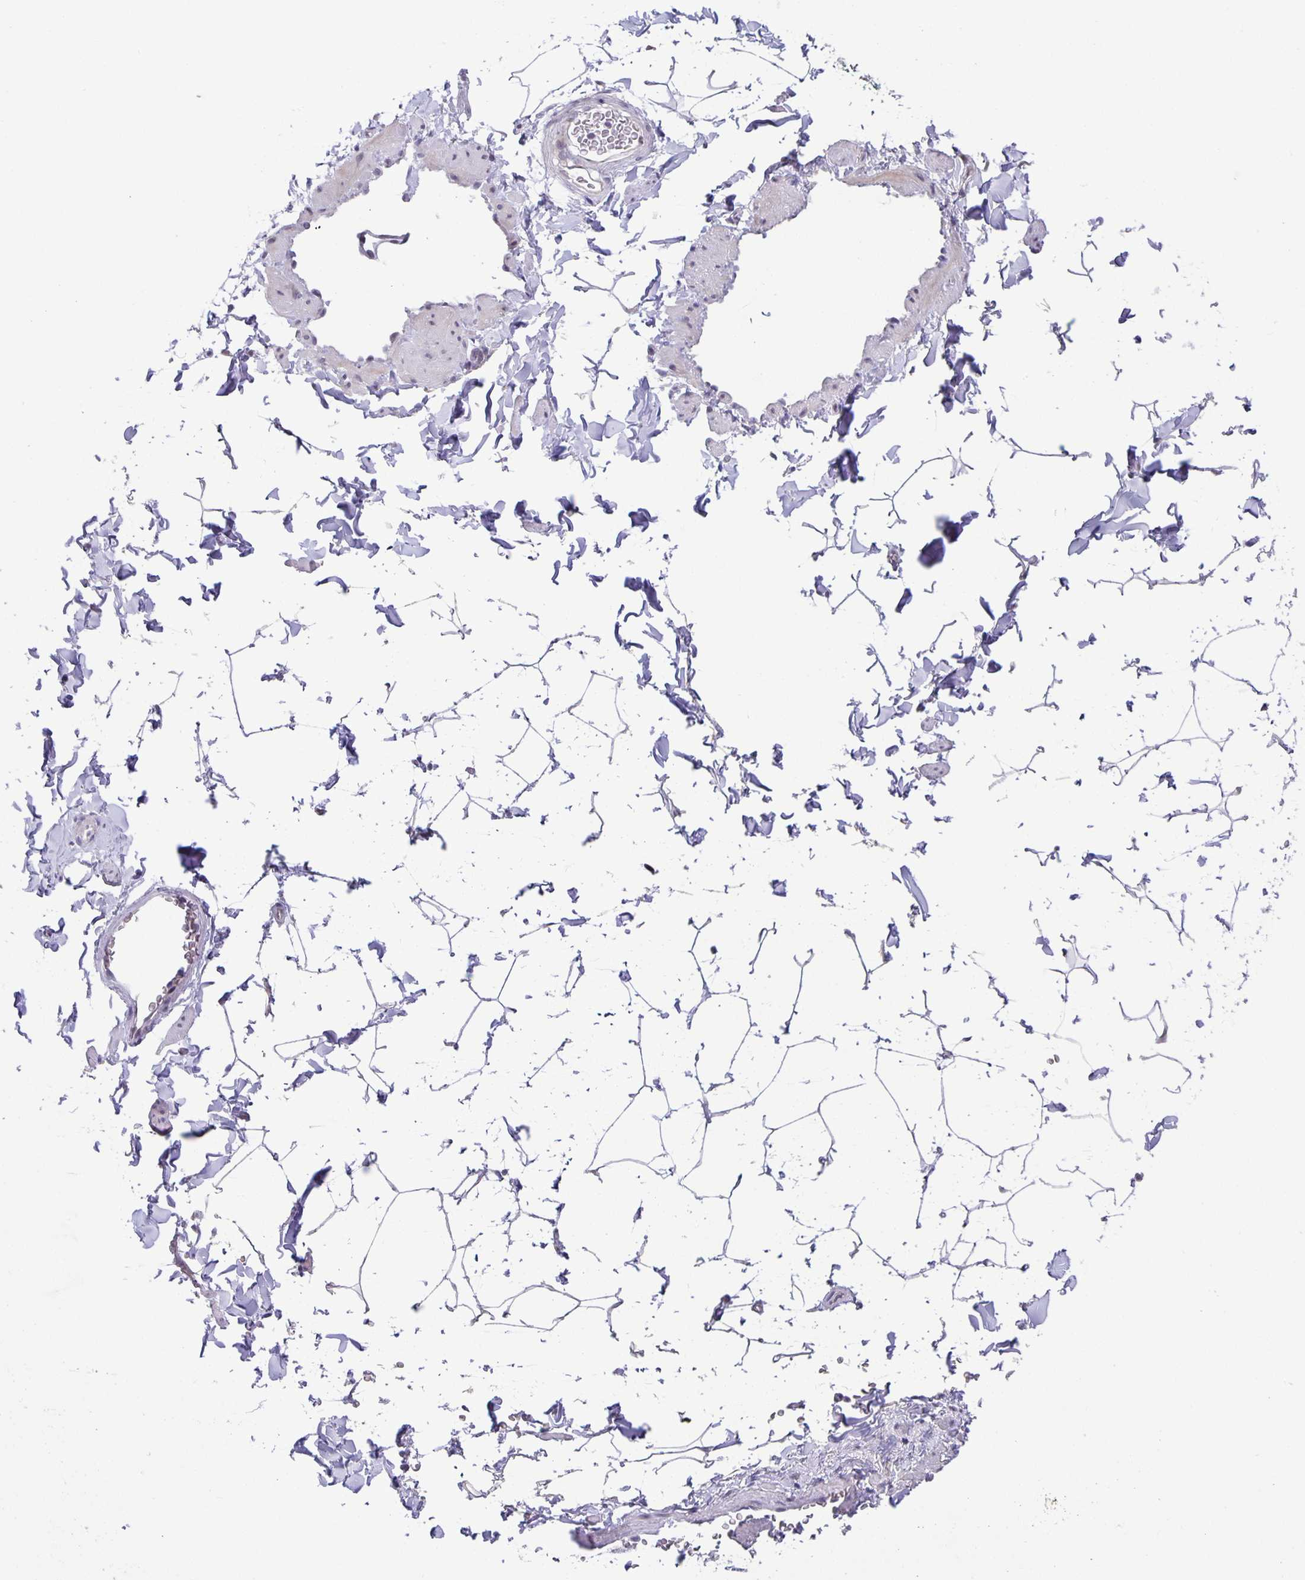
{"staining": {"intensity": "negative", "quantity": "none", "location": "none"}, "tissue": "adipose tissue", "cell_type": "Adipocytes", "image_type": "normal", "snomed": [{"axis": "morphology", "description": "Normal tissue, NOS"}, {"axis": "topography", "description": "Epididymis"}, {"axis": "topography", "description": "Peripheral nerve tissue"}], "caption": "DAB immunohistochemical staining of unremarkable human adipose tissue exhibits no significant expression in adipocytes.", "gene": "PHRF1", "patient": {"sex": "male", "age": 32}}